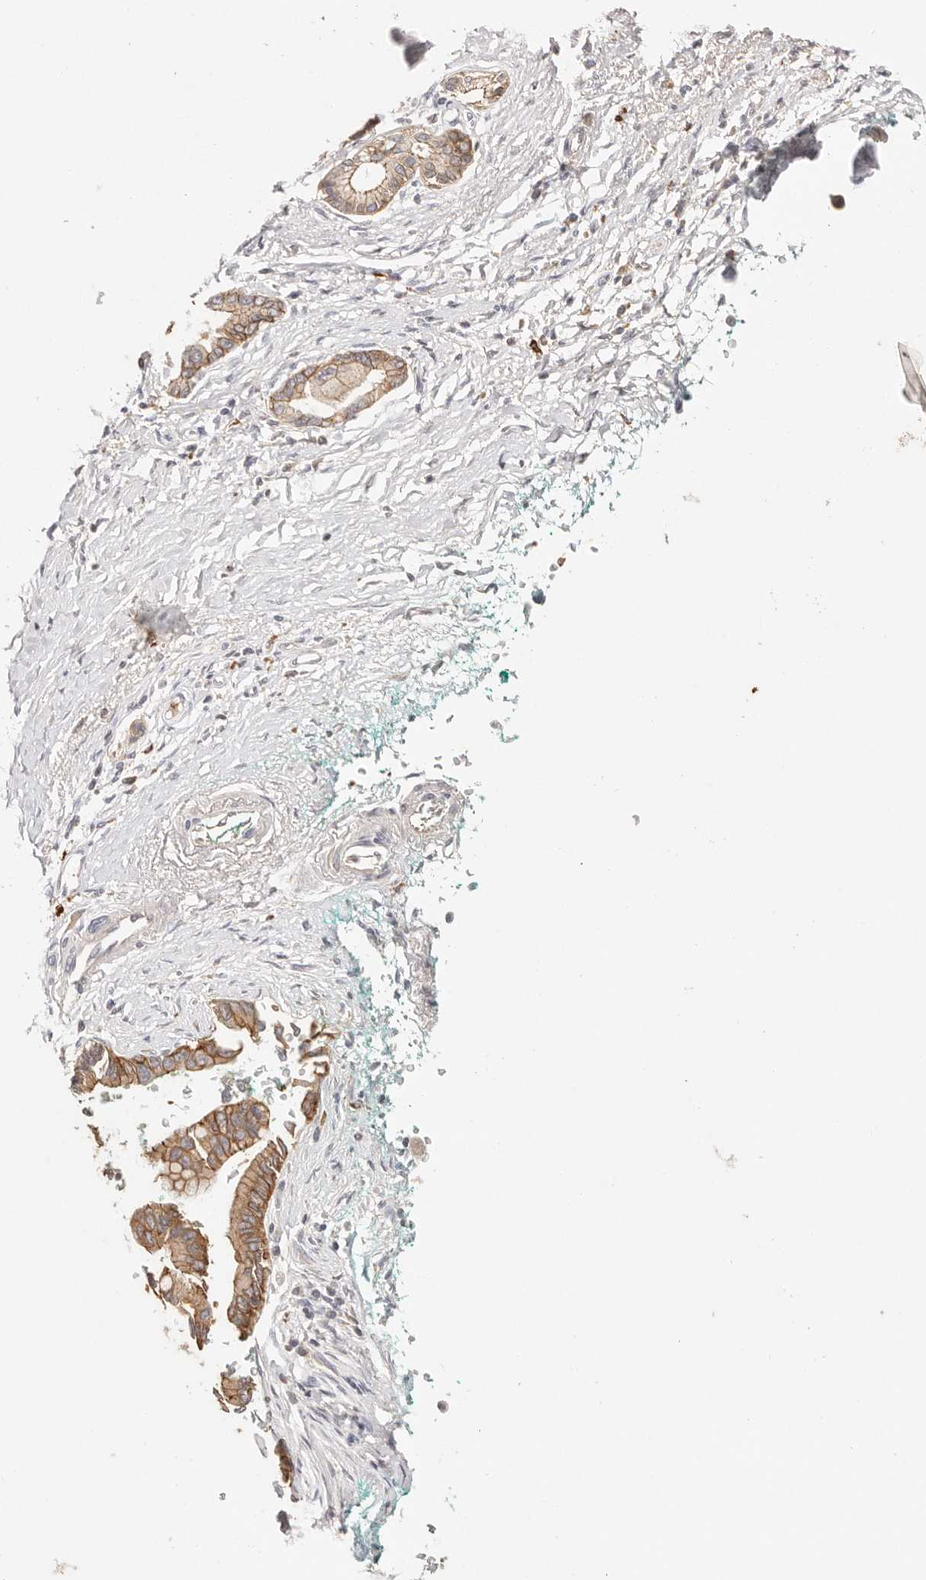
{"staining": {"intensity": "moderate", "quantity": "25%-75%", "location": "cytoplasmic/membranous"}, "tissue": "pancreatic cancer", "cell_type": "Tumor cells", "image_type": "cancer", "snomed": [{"axis": "morphology", "description": "Adenocarcinoma, NOS"}, {"axis": "topography", "description": "Pancreas"}], "caption": "Immunohistochemical staining of human pancreatic cancer (adenocarcinoma) demonstrates medium levels of moderate cytoplasmic/membranous staining in approximately 25%-75% of tumor cells.", "gene": "CXADR", "patient": {"sex": "male", "age": 78}}